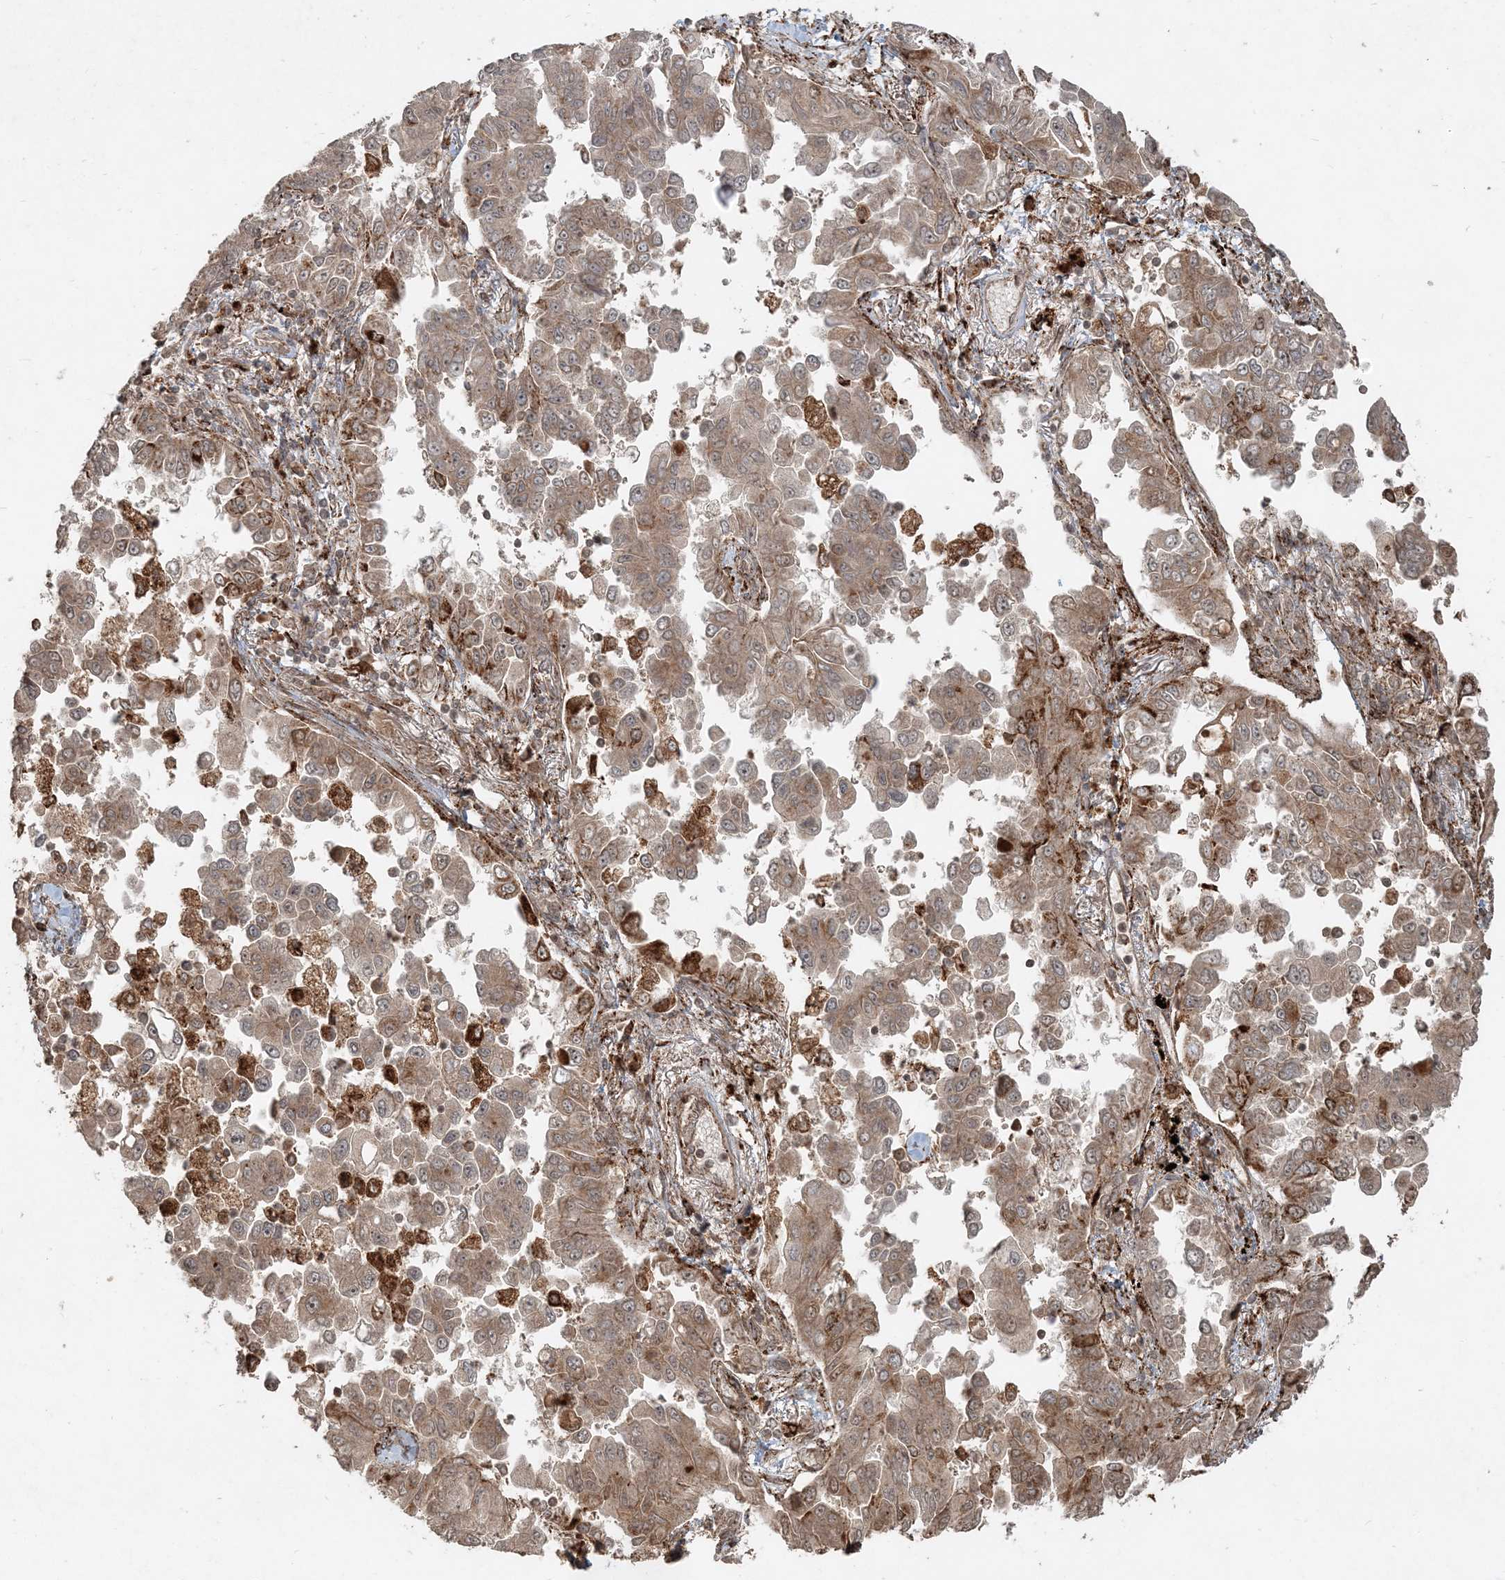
{"staining": {"intensity": "moderate", "quantity": "25%-75%", "location": "cytoplasmic/membranous"}, "tissue": "lung cancer", "cell_type": "Tumor cells", "image_type": "cancer", "snomed": [{"axis": "morphology", "description": "Adenocarcinoma, NOS"}, {"axis": "topography", "description": "Lung"}], "caption": "Protein positivity by immunohistochemistry (IHC) exhibits moderate cytoplasmic/membranous positivity in about 25%-75% of tumor cells in adenocarcinoma (lung). Nuclei are stained in blue.", "gene": "NARS1", "patient": {"sex": "female", "age": 67}}